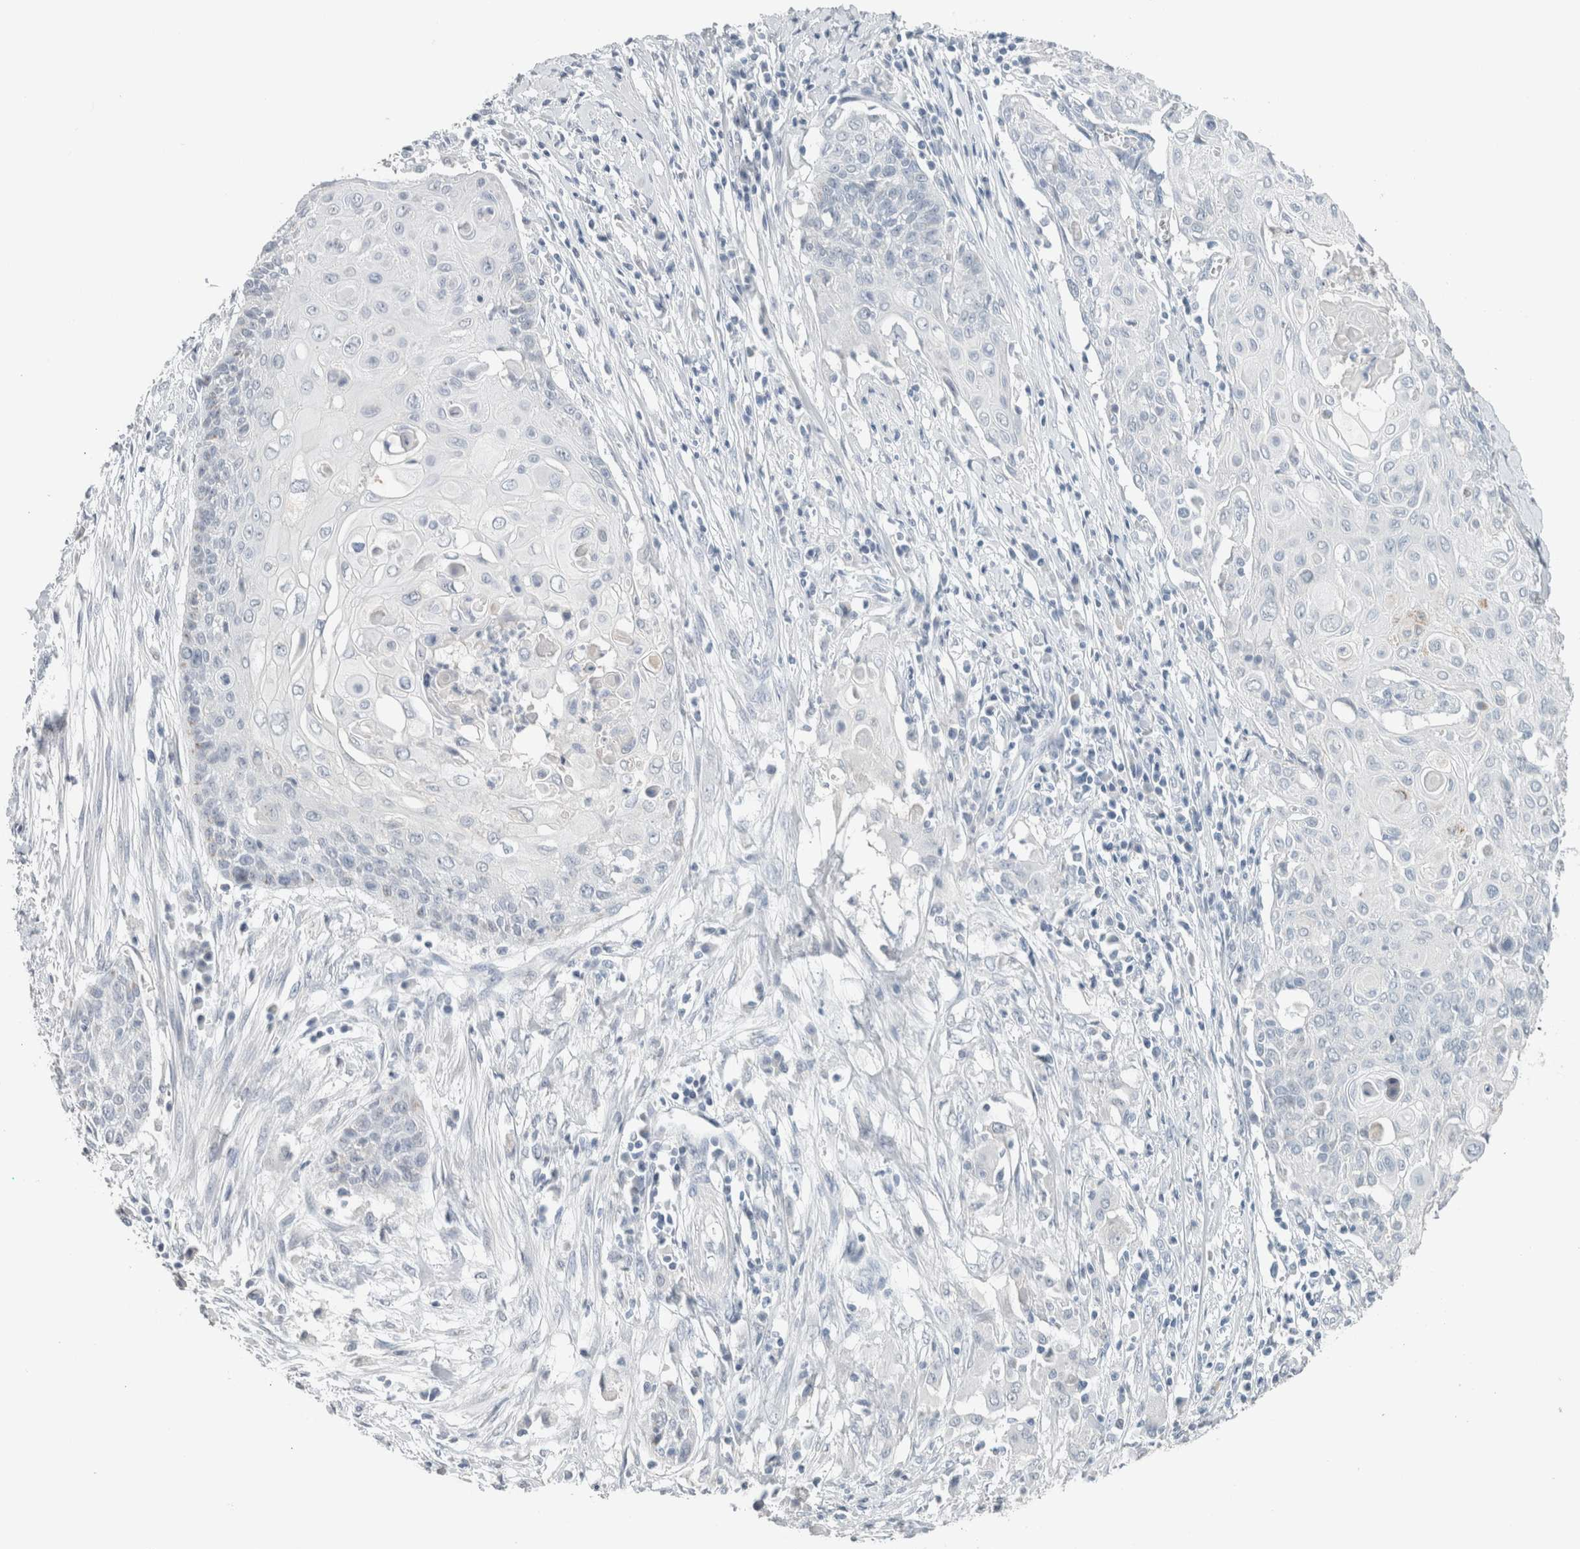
{"staining": {"intensity": "negative", "quantity": "none", "location": "none"}, "tissue": "cervical cancer", "cell_type": "Tumor cells", "image_type": "cancer", "snomed": [{"axis": "morphology", "description": "Squamous cell carcinoma, NOS"}, {"axis": "topography", "description": "Cervix"}], "caption": "Tumor cells are negative for brown protein staining in squamous cell carcinoma (cervical). The staining is performed using DAB (3,3'-diaminobenzidine) brown chromogen with nuclei counter-stained in using hematoxylin.", "gene": "CRAT", "patient": {"sex": "female", "age": 39}}